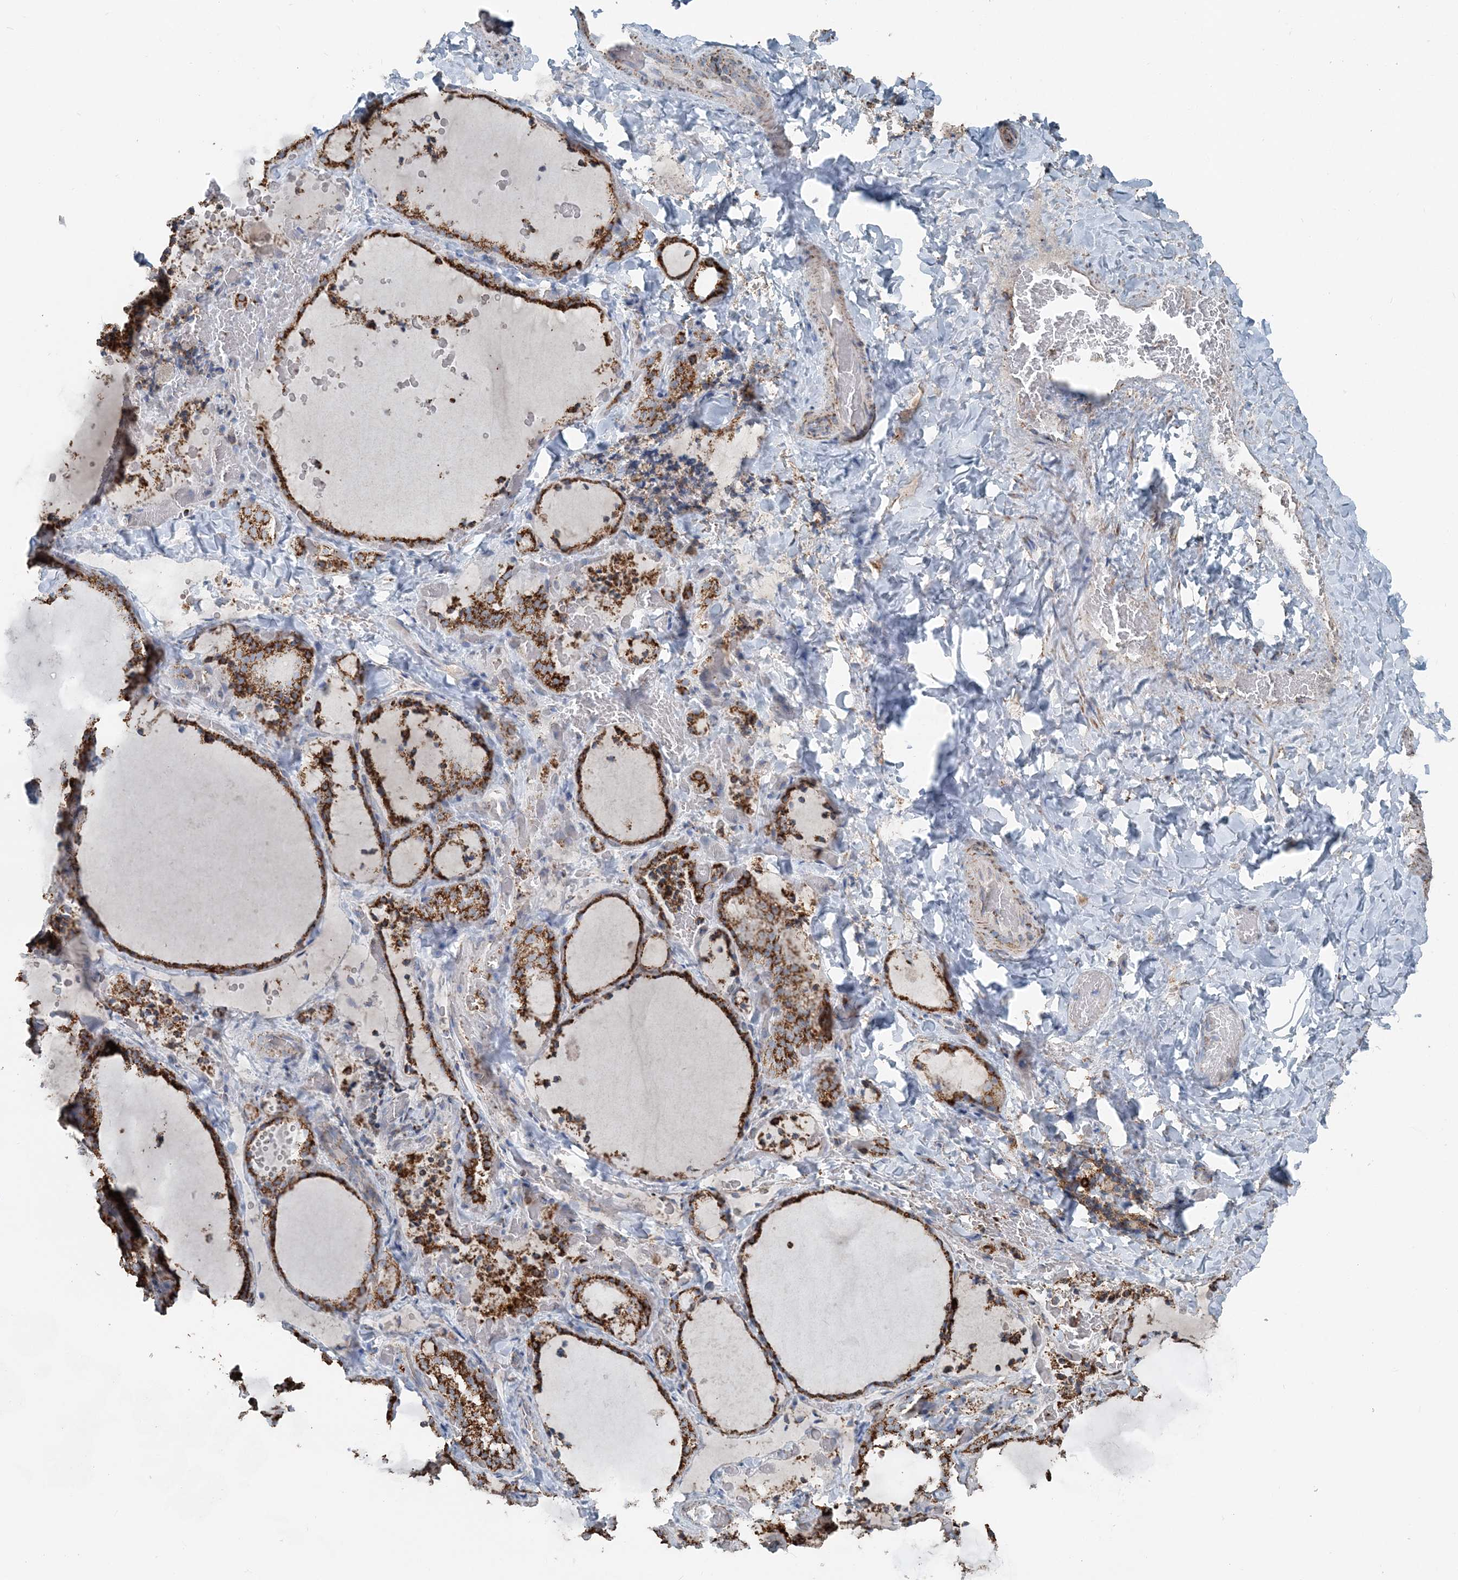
{"staining": {"intensity": "strong", "quantity": ">75%", "location": "cytoplasmic/membranous"}, "tissue": "thyroid gland", "cell_type": "Glandular cells", "image_type": "normal", "snomed": [{"axis": "morphology", "description": "Normal tissue, NOS"}, {"axis": "topography", "description": "Thyroid gland"}], "caption": "A high amount of strong cytoplasmic/membranous staining is seen in approximately >75% of glandular cells in benign thyroid gland. The staining is performed using DAB (3,3'-diaminobenzidine) brown chromogen to label protein expression. The nuclei are counter-stained blue using hematoxylin.", "gene": "SUCLG1", "patient": {"sex": "female", "age": 22}}